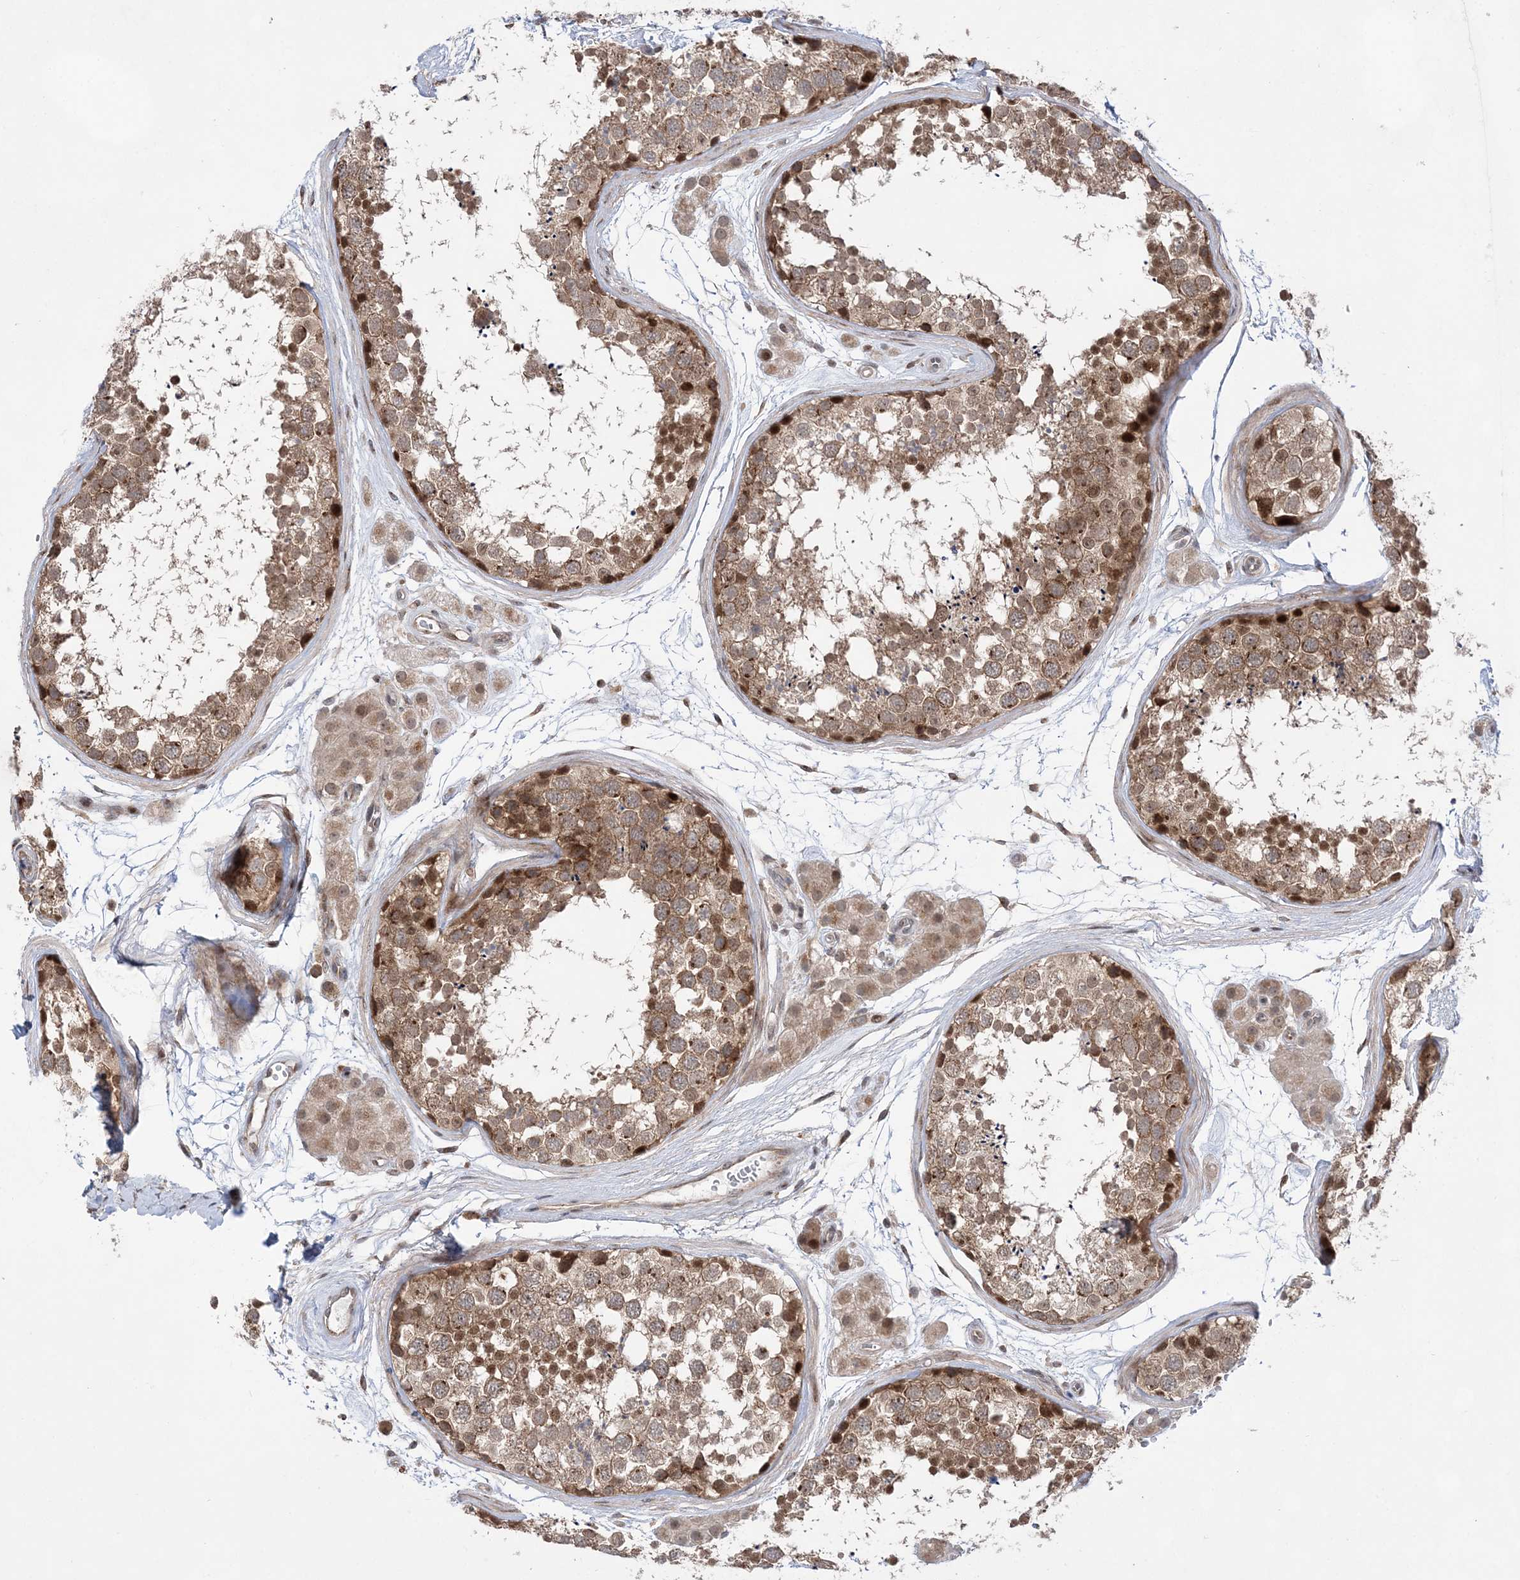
{"staining": {"intensity": "moderate", "quantity": ">75%", "location": "cytoplasmic/membranous,nuclear"}, "tissue": "testis", "cell_type": "Cells in seminiferous ducts", "image_type": "normal", "snomed": [{"axis": "morphology", "description": "Normal tissue, NOS"}, {"axis": "topography", "description": "Testis"}], "caption": "Testis stained with a protein marker exhibits moderate staining in cells in seminiferous ducts.", "gene": "ANAPC15", "patient": {"sex": "male", "age": 56}}